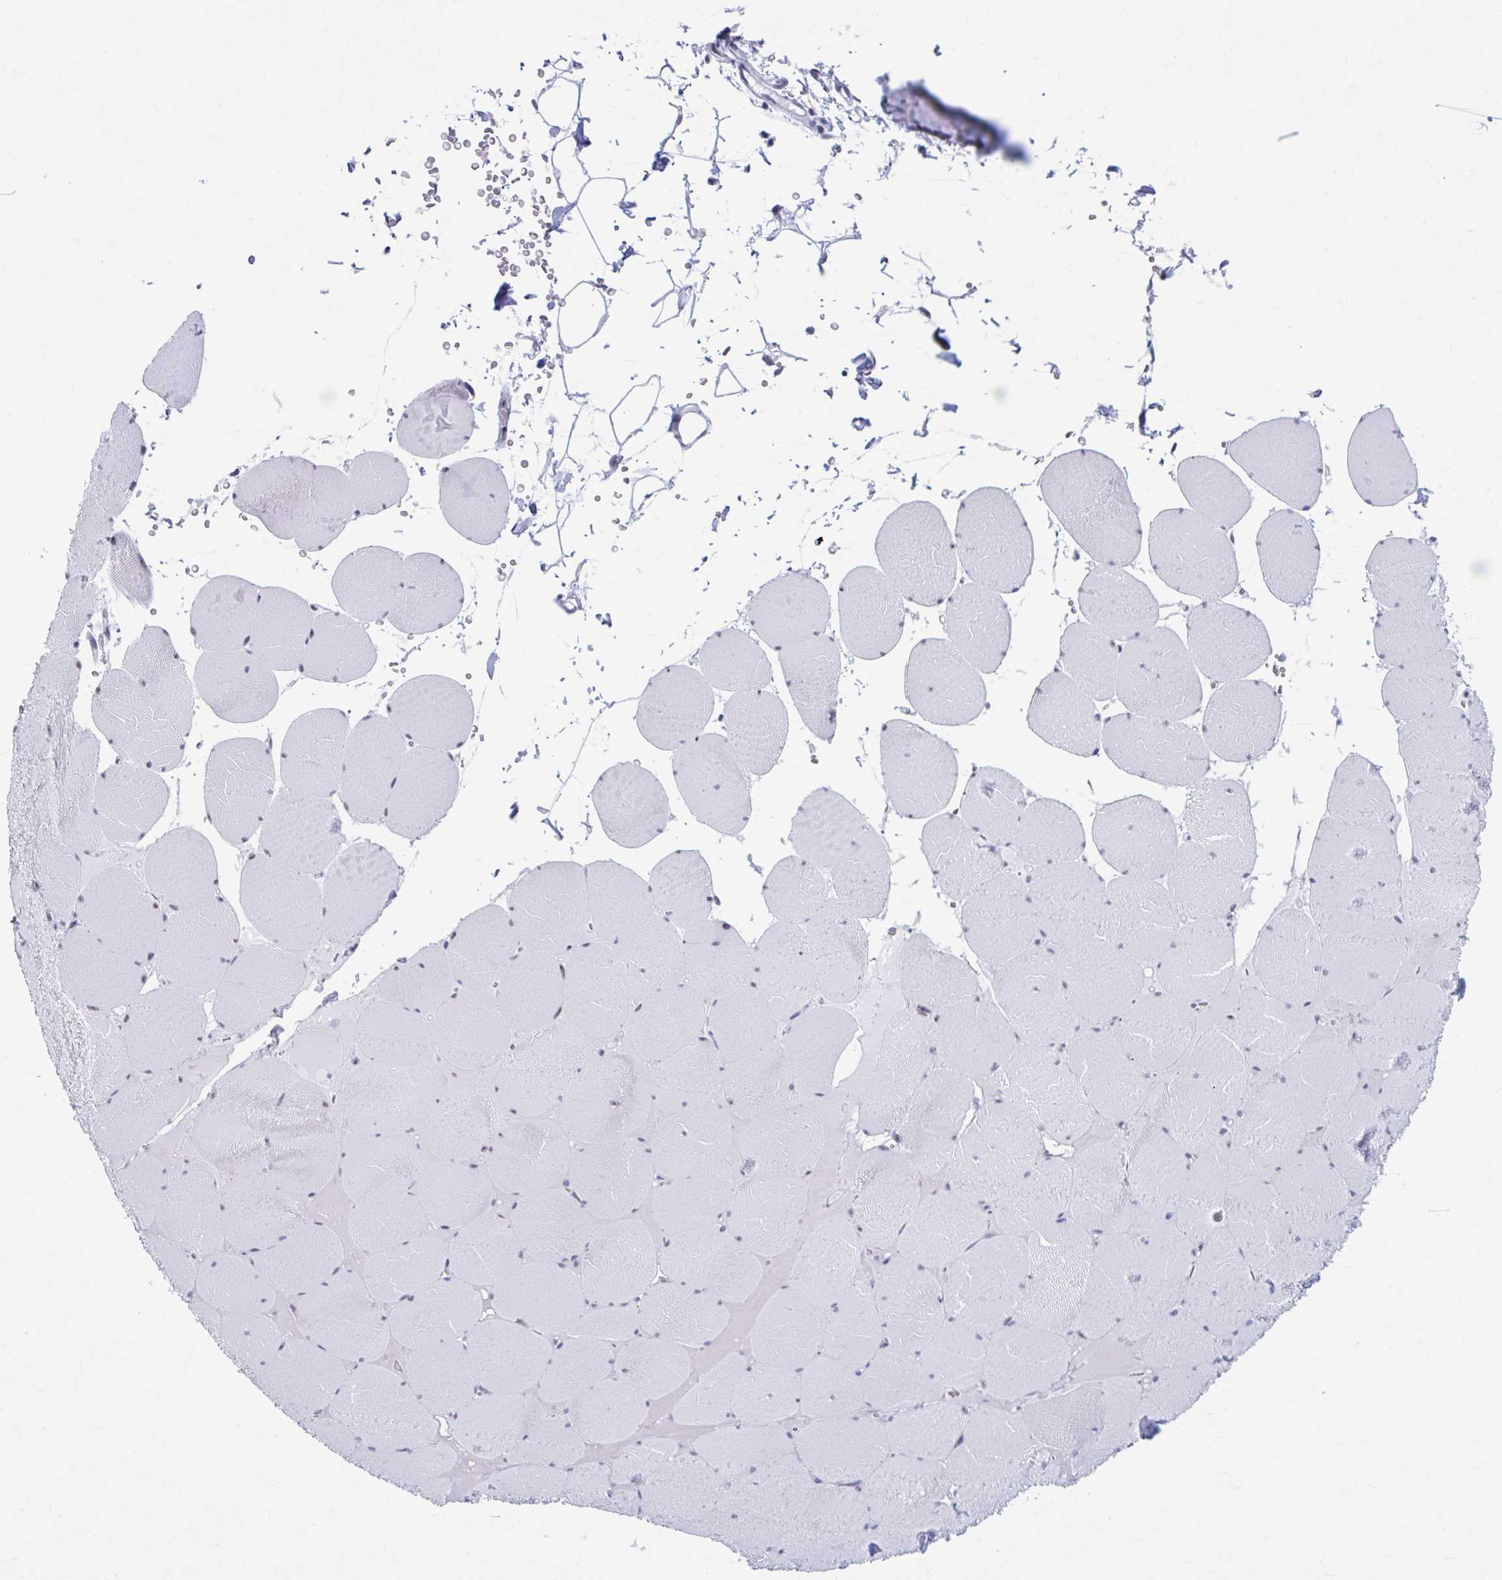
{"staining": {"intensity": "negative", "quantity": "none", "location": "none"}, "tissue": "skeletal muscle", "cell_type": "Myocytes", "image_type": "normal", "snomed": [{"axis": "morphology", "description": "Normal tissue, NOS"}, {"axis": "topography", "description": "Skeletal muscle"}, {"axis": "topography", "description": "Head-Neck"}], "caption": "Immunohistochemical staining of benign human skeletal muscle demonstrates no significant positivity in myocytes.", "gene": "CCDC105", "patient": {"sex": "male", "age": 66}}